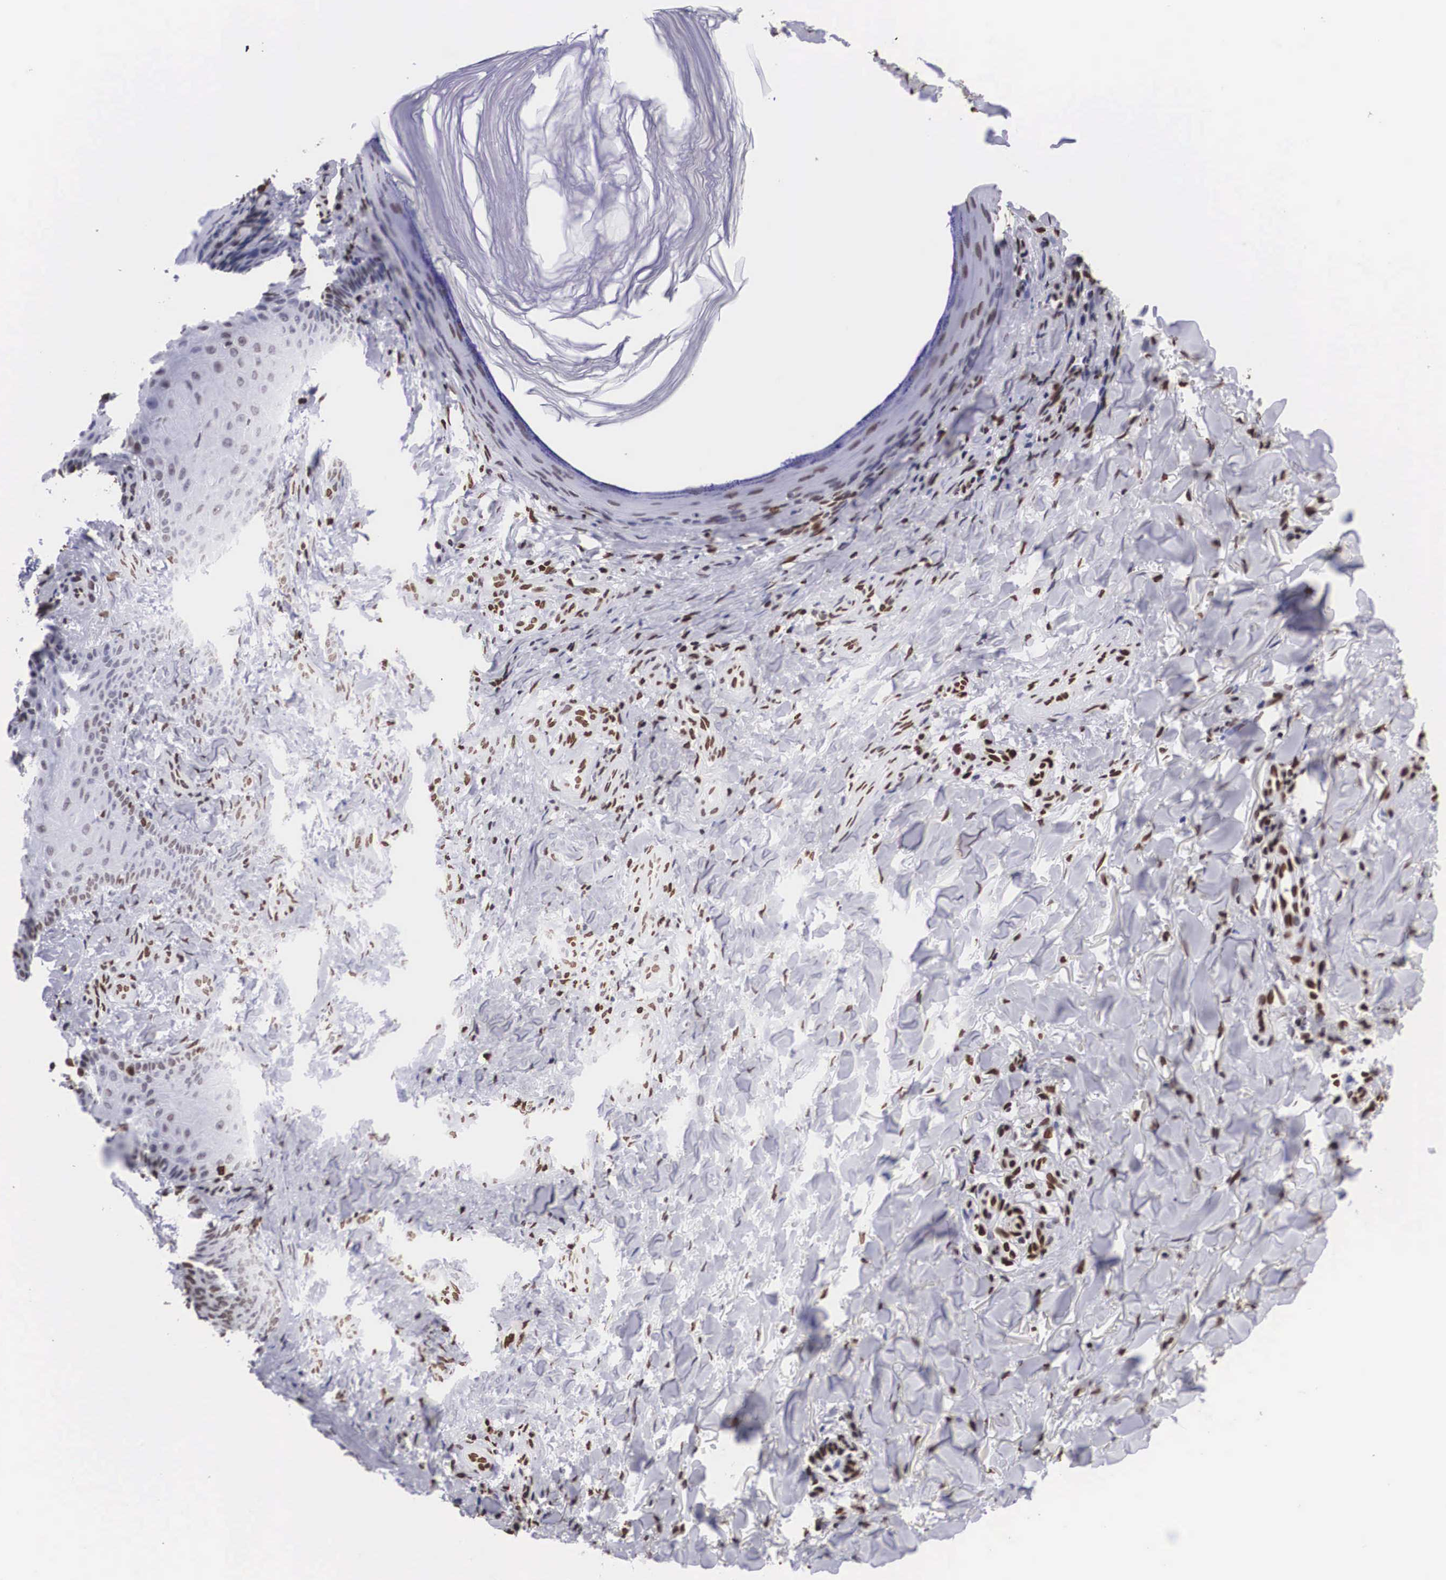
{"staining": {"intensity": "moderate", "quantity": ">75%", "location": "nuclear"}, "tissue": "skin cancer", "cell_type": "Tumor cells", "image_type": "cancer", "snomed": [{"axis": "morphology", "description": "Normal tissue, NOS"}, {"axis": "morphology", "description": "Basal cell carcinoma"}, {"axis": "topography", "description": "Skin"}], "caption": "This histopathology image reveals immunohistochemistry (IHC) staining of human skin basal cell carcinoma, with medium moderate nuclear positivity in about >75% of tumor cells.", "gene": "MECP2", "patient": {"sex": "male", "age": 81}}